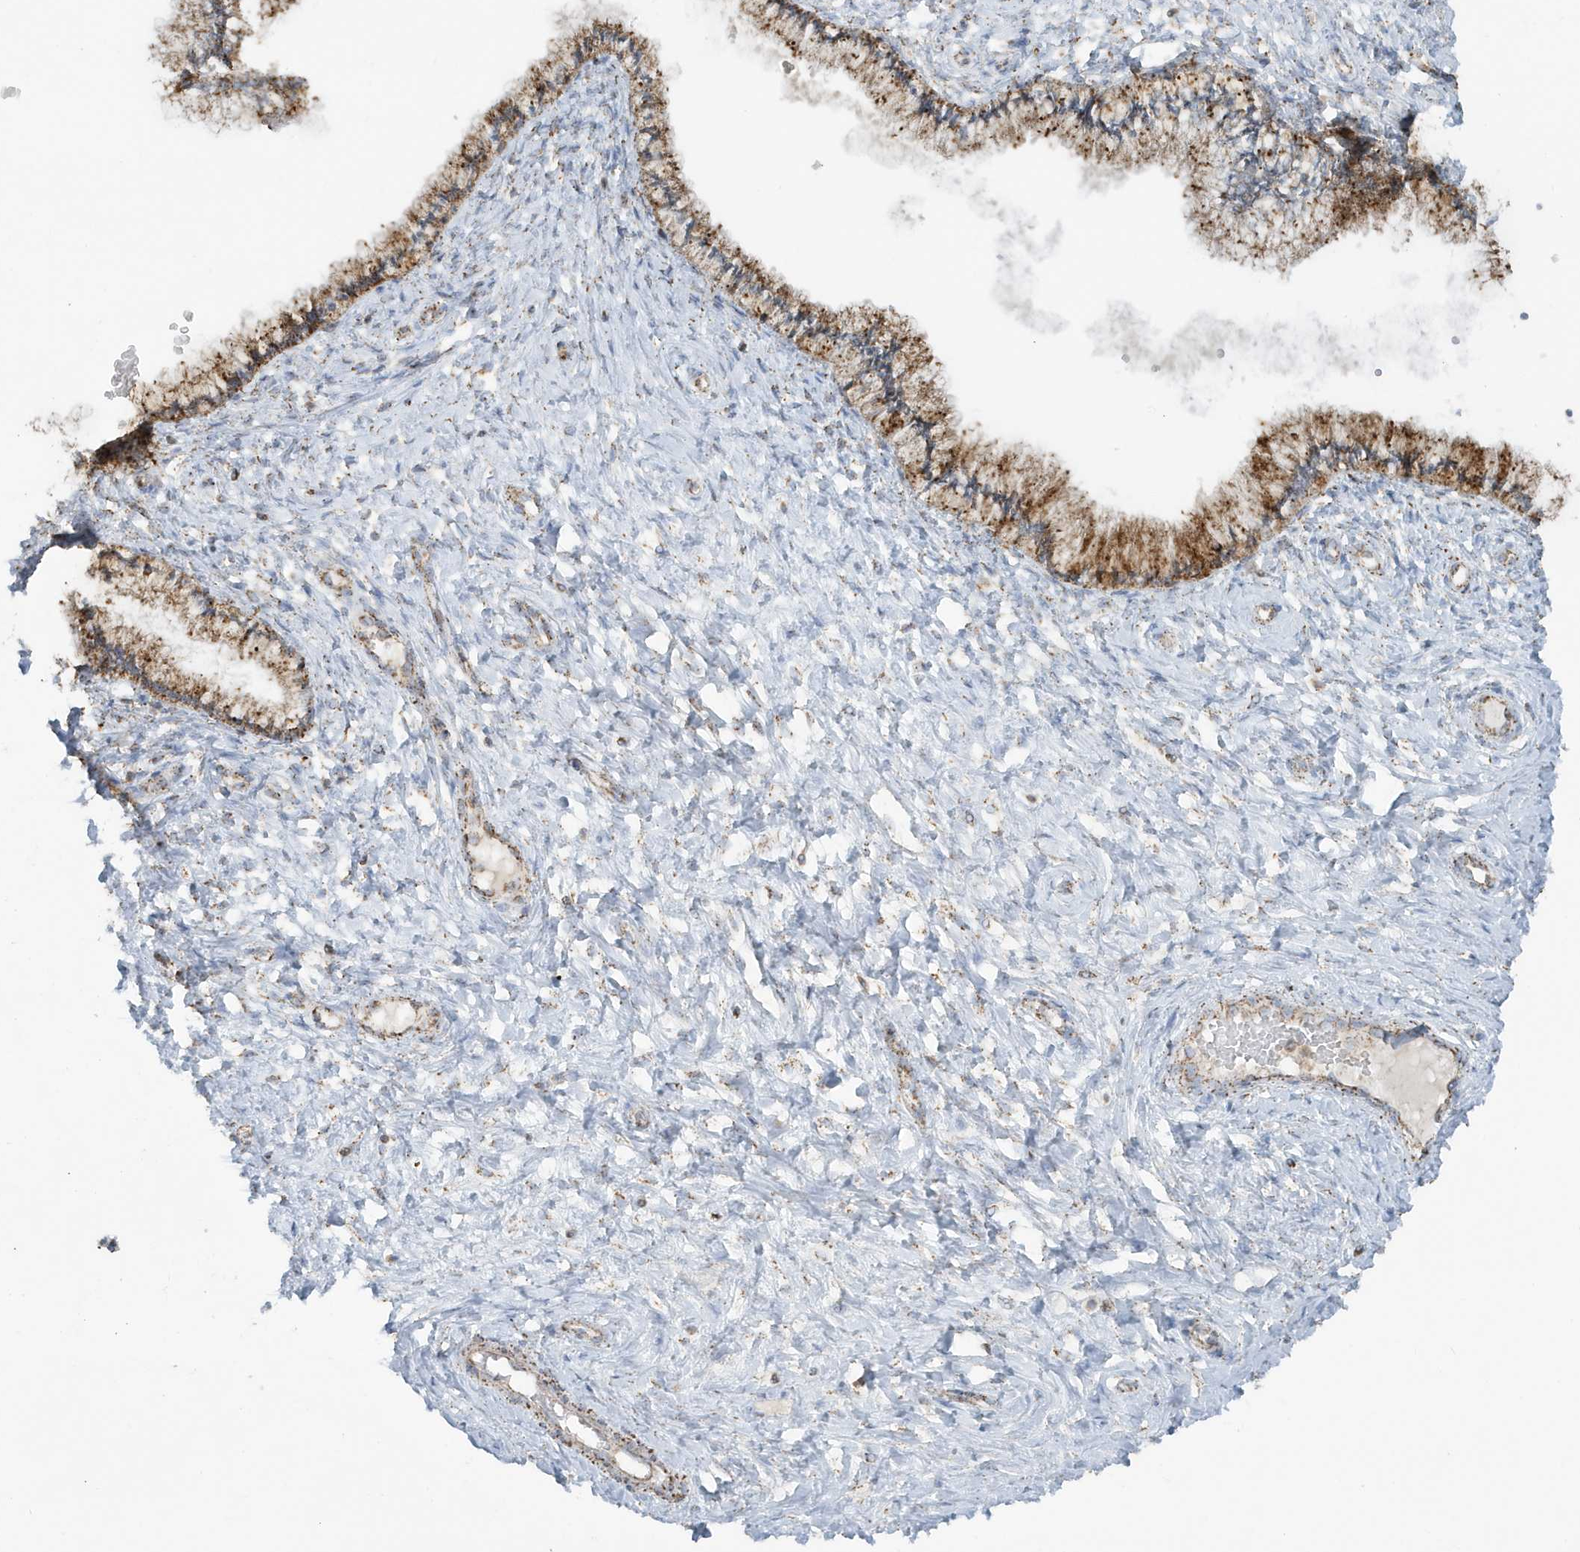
{"staining": {"intensity": "strong", "quantity": ">75%", "location": "cytoplasmic/membranous"}, "tissue": "cervix", "cell_type": "Glandular cells", "image_type": "normal", "snomed": [{"axis": "morphology", "description": "Normal tissue, NOS"}, {"axis": "topography", "description": "Cervix"}], "caption": "An IHC image of unremarkable tissue is shown. Protein staining in brown labels strong cytoplasmic/membranous positivity in cervix within glandular cells.", "gene": "RAB11FIP3", "patient": {"sex": "female", "age": 36}}